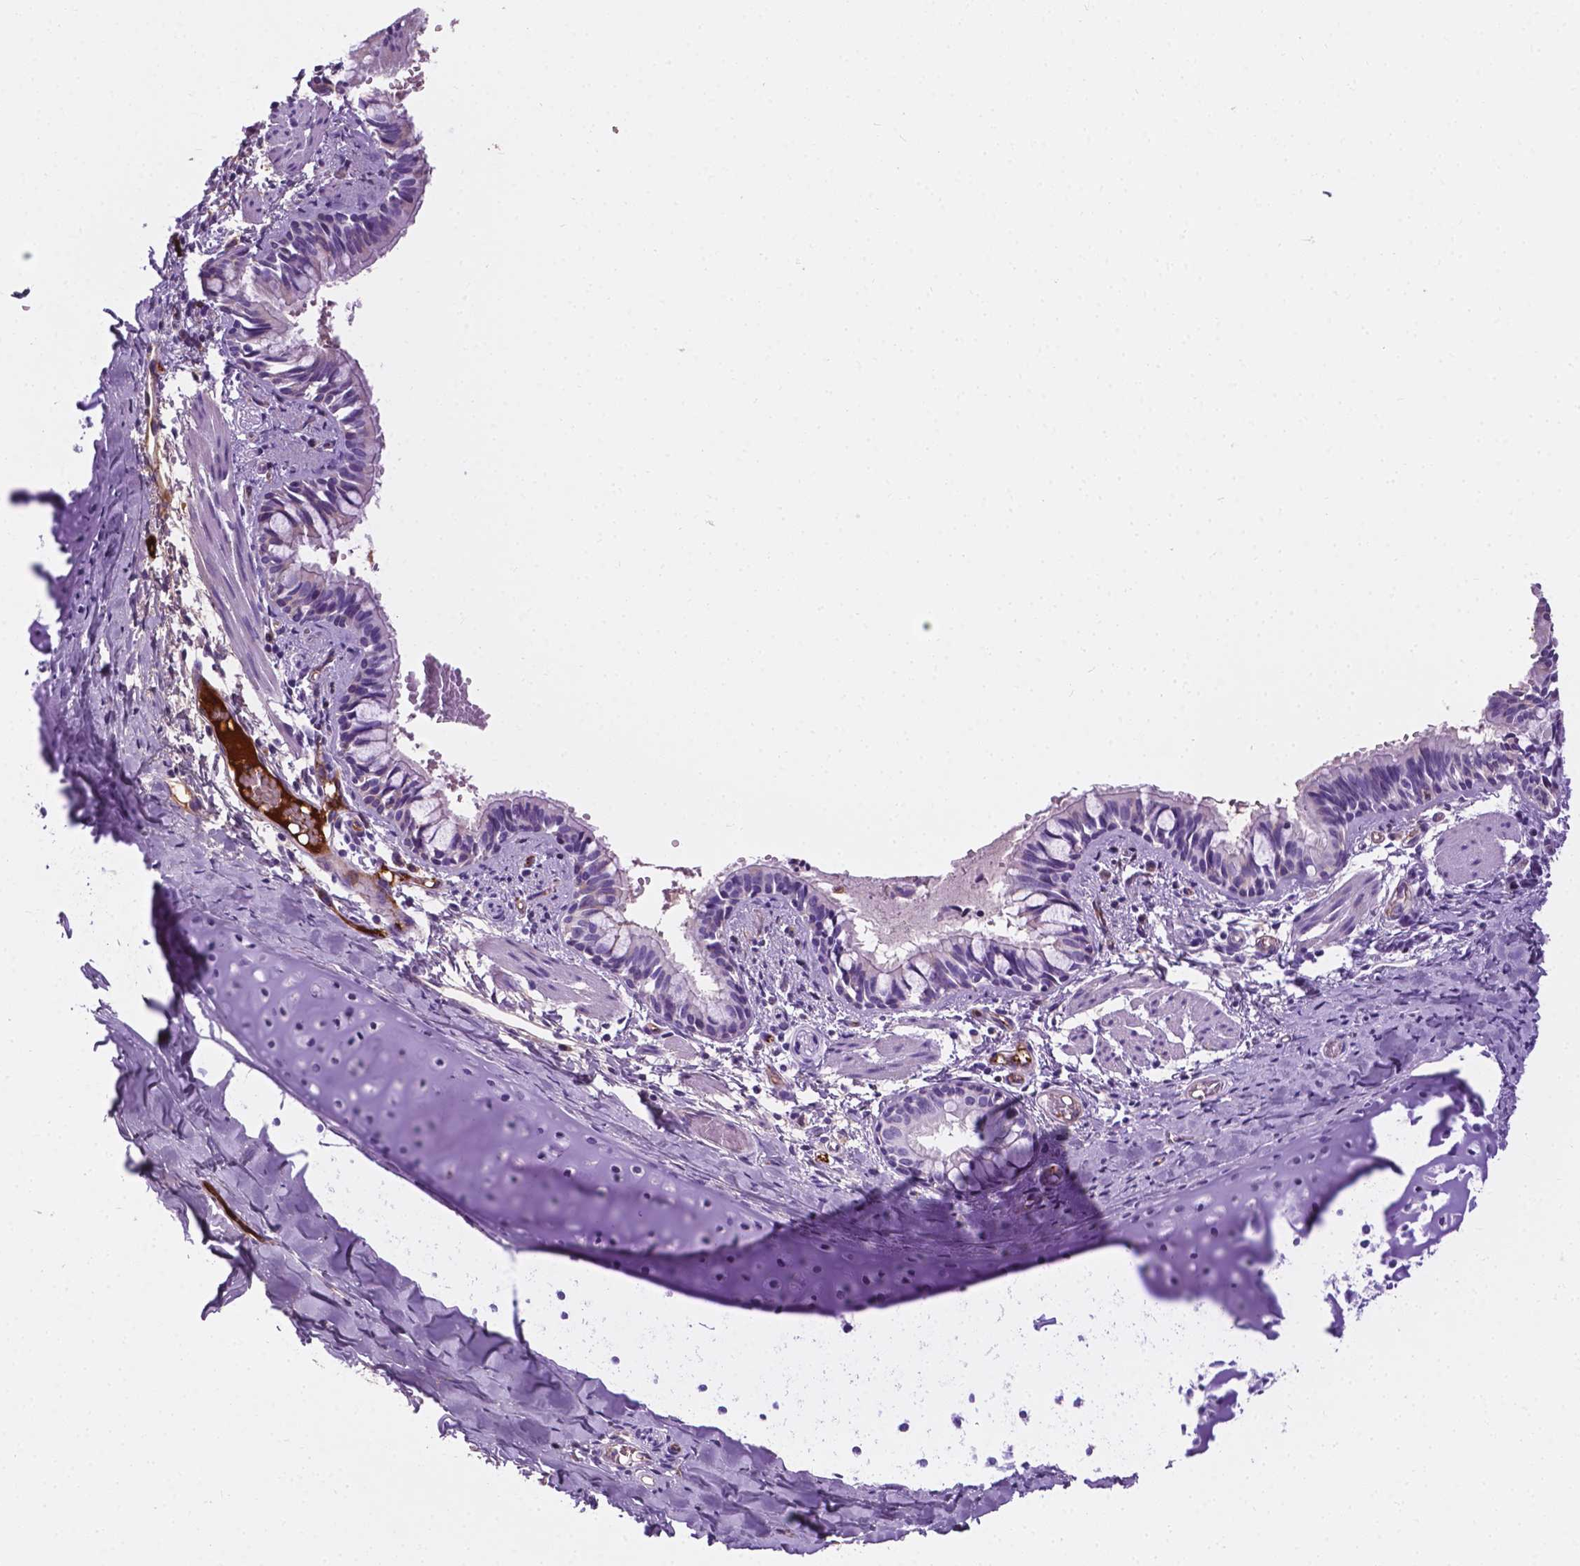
{"staining": {"intensity": "negative", "quantity": "none", "location": "none"}, "tissue": "bronchus", "cell_type": "Respiratory epithelial cells", "image_type": "normal", "snomed": [{"axis": "morphology", "description": "Normal tissue, NOS"}, {"axis": "topography", "description": "Bronchus"}], "caption": "DAB (3,3'-diaminobenzidine) immunohistochemical staining of benign bronchus displays no significant expression in respiratory epithelial cells.", "gene": "APOE", "patient": {"sex": "male", "age": 1}}